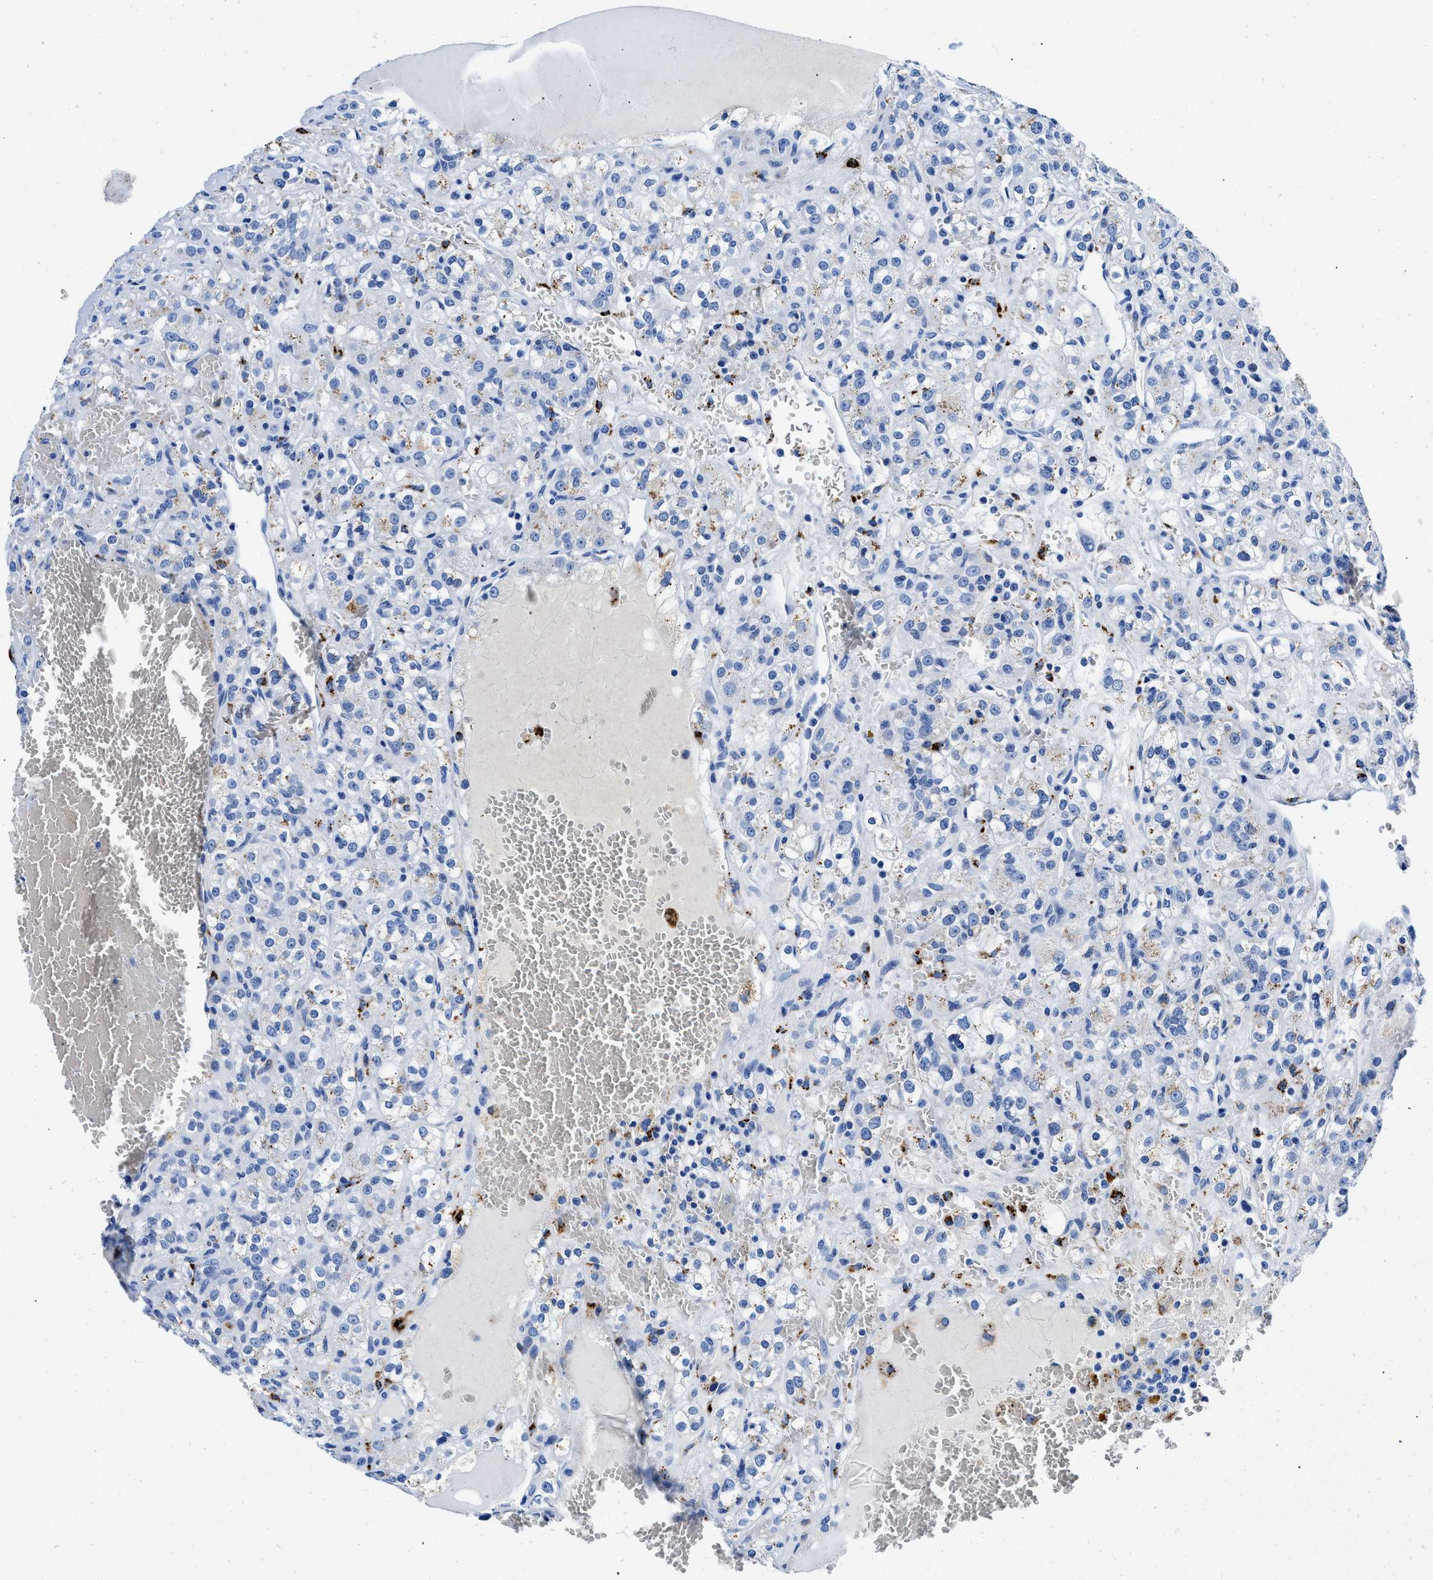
{"staining": {"intensity": "weak", "quantity": "<25%", "location": "cytoplasmic/membranous"}, "tissue": "renal cancer", "cell_type": "Tumor cells", "image_type": "cancer", "snomed": [{"axis": "morphology", "description": "Normal tissue, NOS"}, {"axis": "morphology", "description": "Adenocarcinoma, NOS"}, {"axis": "topography", "description": "Kidney"}], "caption": "Immunohistochemical staining of human renal cancer displays no significant staining in tumor cells. Brightfield microscopy of immunohistochemistry stained with DAB (brown) and hematoxylin (blue), captured at high magnification.", "gene": "OR14K1", "patient": {"sex": "male", "age": 61}}